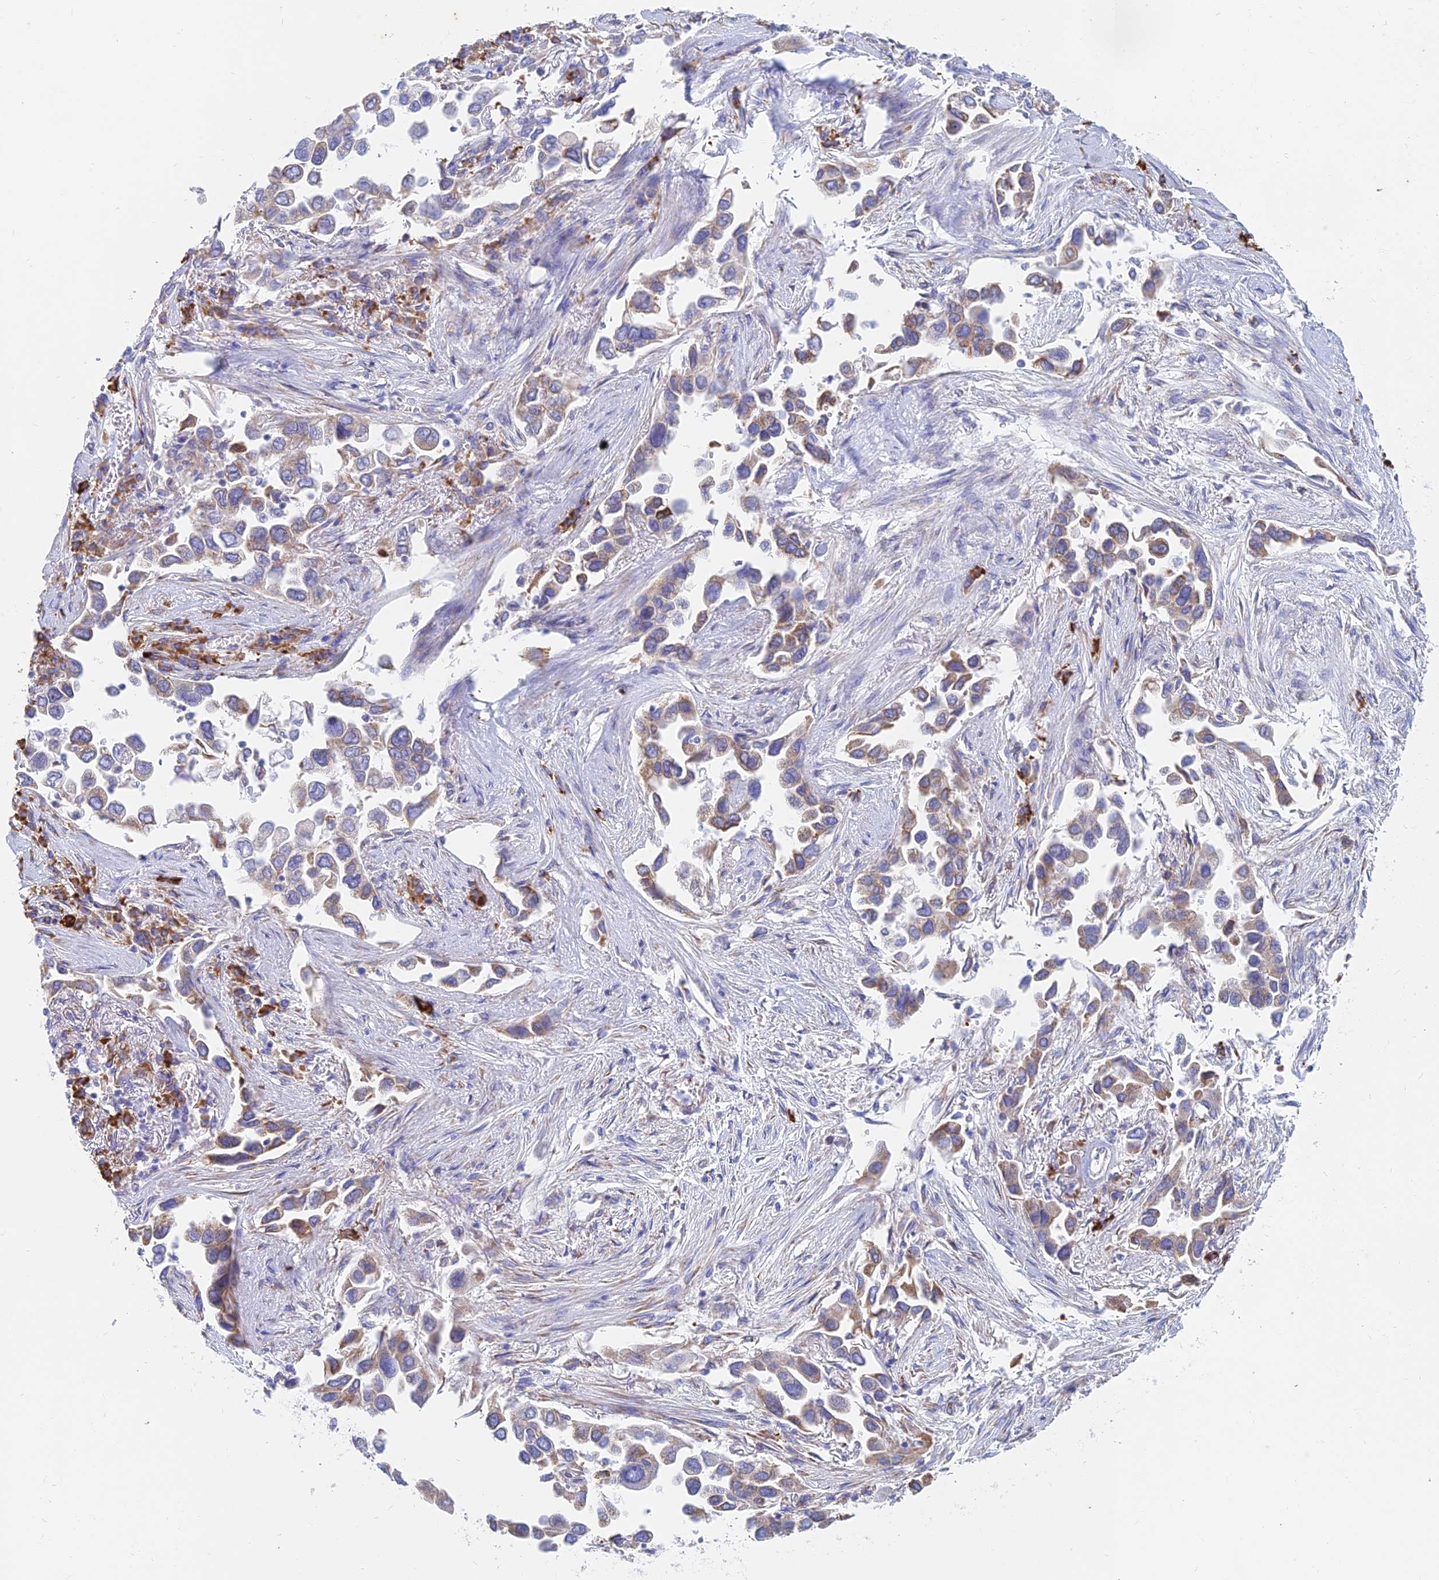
{"staining": {"intensity": "moderate", "quantity": "<25%", "location": "cytoplasmic/membranous"}, "tissue": "lung cancer", "cell_type": "Tumor cells", "image_type": "cancer", "snomed": [{"axis": "morphology", "description": "Adenocarcinoma, NOS"}, {"axis": "topography", "description": "Lung"}], "caption": "An image of adenocarcinoma (lung) stained for a protein exhibits moderate cytoplasmic/membranous brown staining in tumor cells.", "gene": "WDR35", "patient": {"sex": "female", "age": 76}}